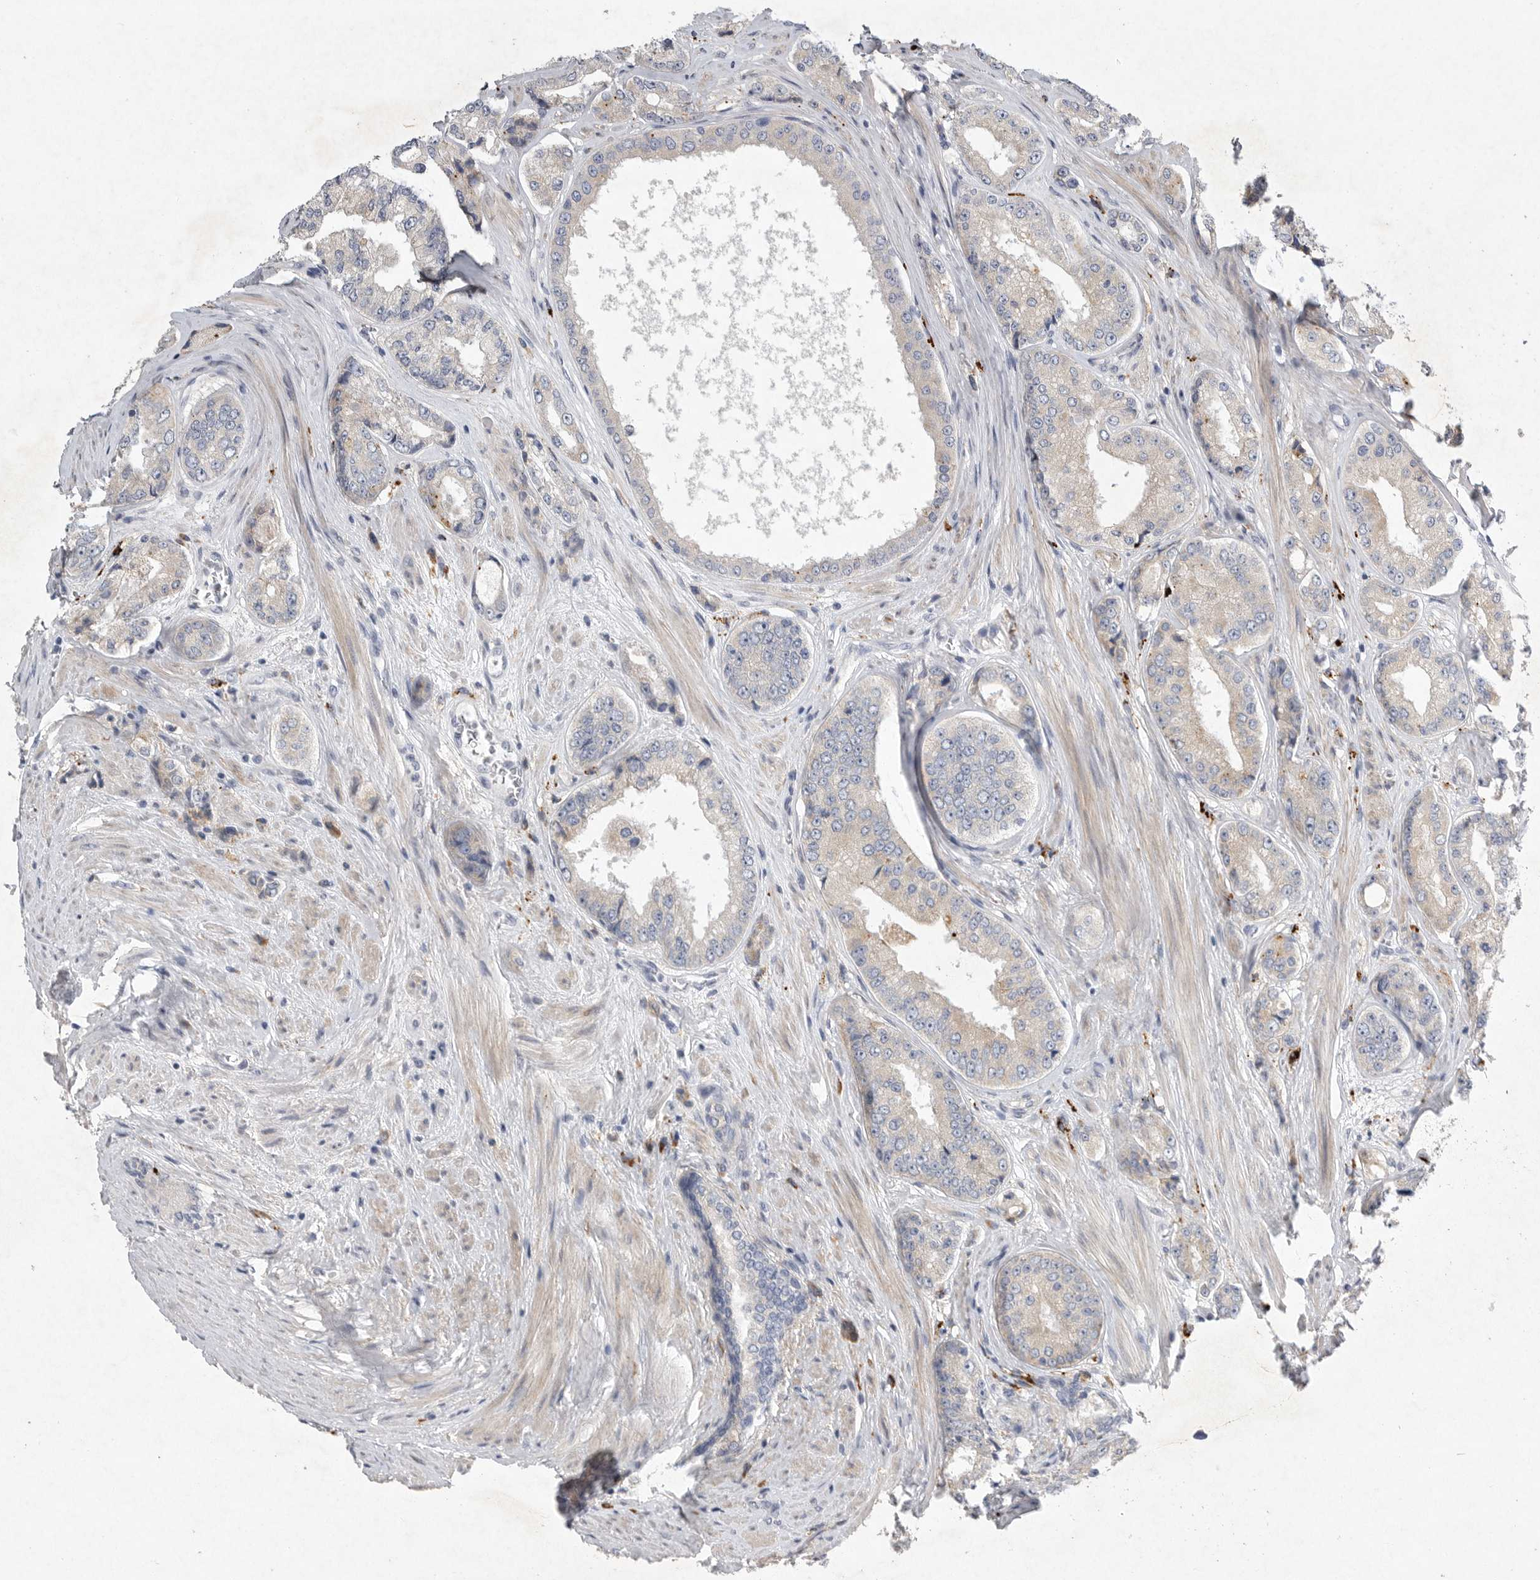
{"staining": {"intensity": "negative", "quantity": "none", "location": "none"}, "tissue": "prostate cancer", "cell_type": "Tumor cells", "image_type": "cancer", "snomed": [{"axis": "morphology", "description": "Adenocarcinoma, High grade"}, {"axis": "topography", "description": "Prostate"}], "caption": "Protein analysis of prostate cancer (adenocarcinoma (high-grade)) exhibits no significant positivity in tumor cells.", "gene": "EDEM3", "patient": {"sex": "male", "age": 61}}